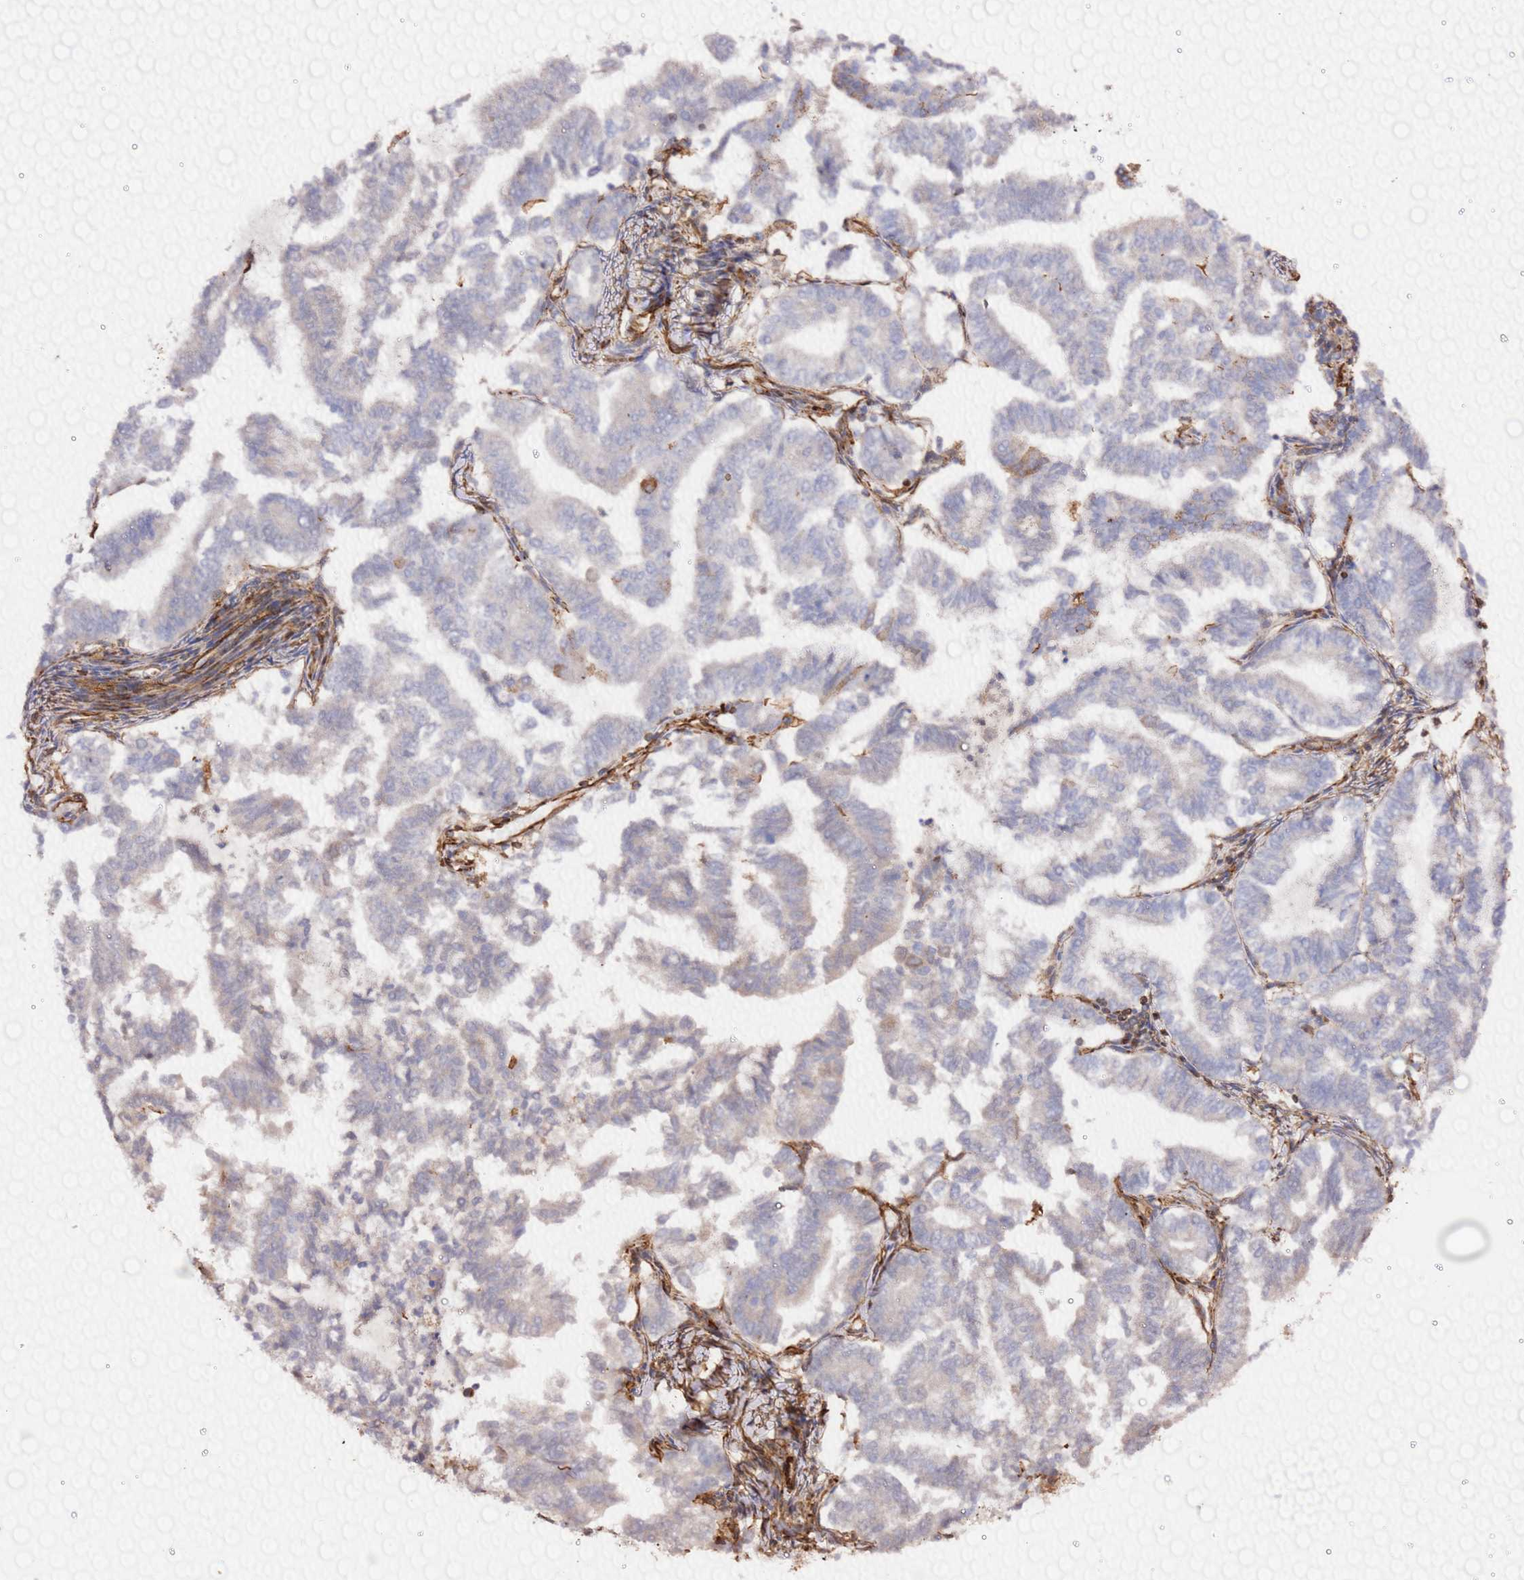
{"staining": {"intensity": "negative", "quantity": "none", "location": "none"}, "tissue": "endometrial cancer", "cell_type": "Tumor cells", "image_type": "cancer", "snomed": [{"axis": "morphology", "description": "Adenocarcinoma, NOS"}, {"axis": "topography", "description": "Endometrium"}], "caption": "A histopathology image of endometrial cancer stained for a protein demonstrates no brown staining in tumor cells. (DAB (3,3'-diaminobenzidine) immunohistochemistry (IHC), high magnification).", "gene": "MRGPRE", "patient": {"sex": "female", "age": 79}}